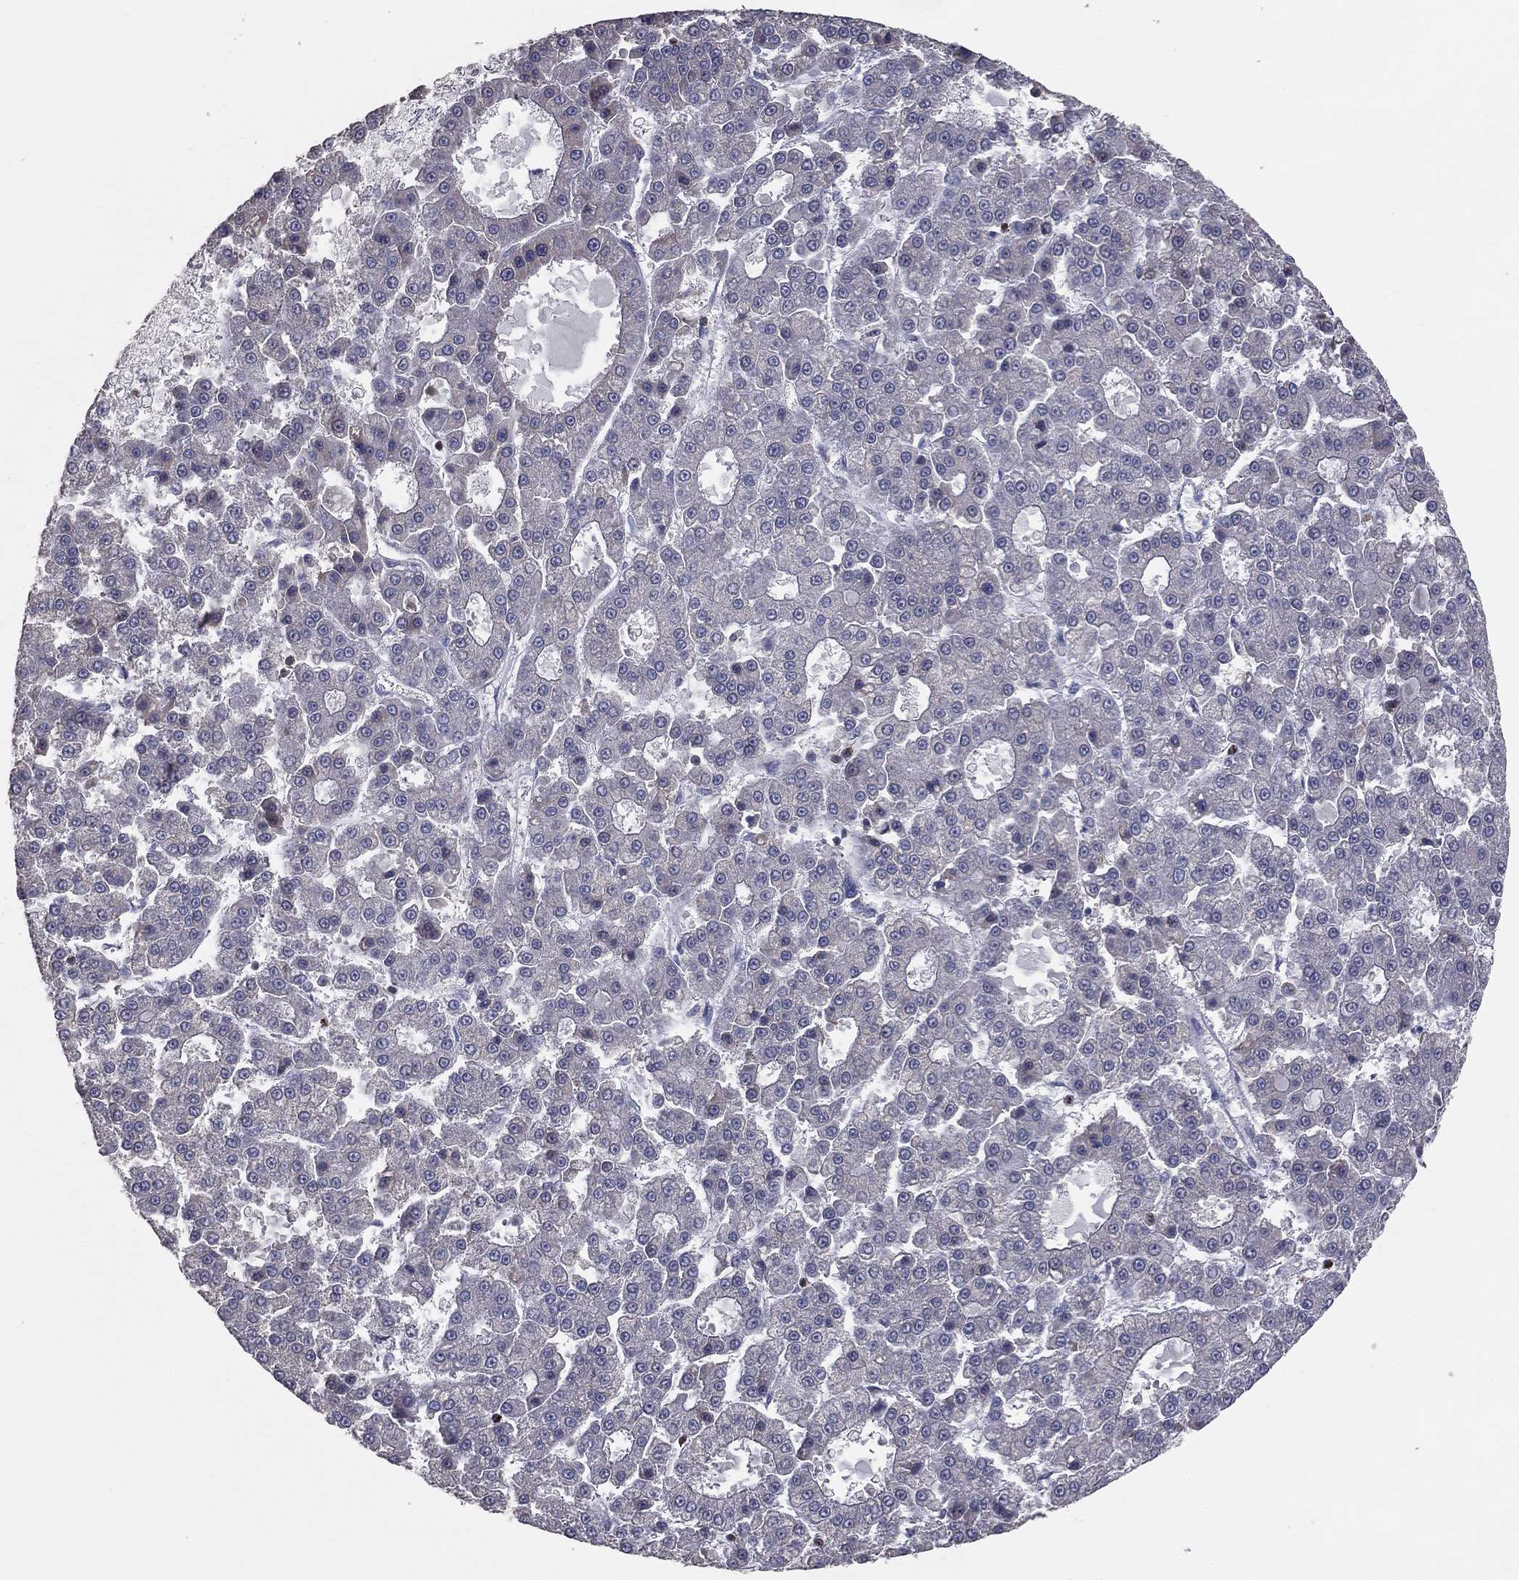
{"staining": {"intensity": "negative", "quantity": "none", "location": "none"}, "tissue": "liver cancer", "cell_type": "Tumor cells", "image_type": "cancer", "snomed": [{"axis": "morphology", "description": "Carcinoma, Hepatocellular, NOS"}, {"axis": "topography", "description": "Liver"}], "caption": "Tumor cells show no significant protein positivity in hepatocellular carcinoma (liver).", "gene": "PSTPIP1", "patient": {"sex": "male", "age": 70}}